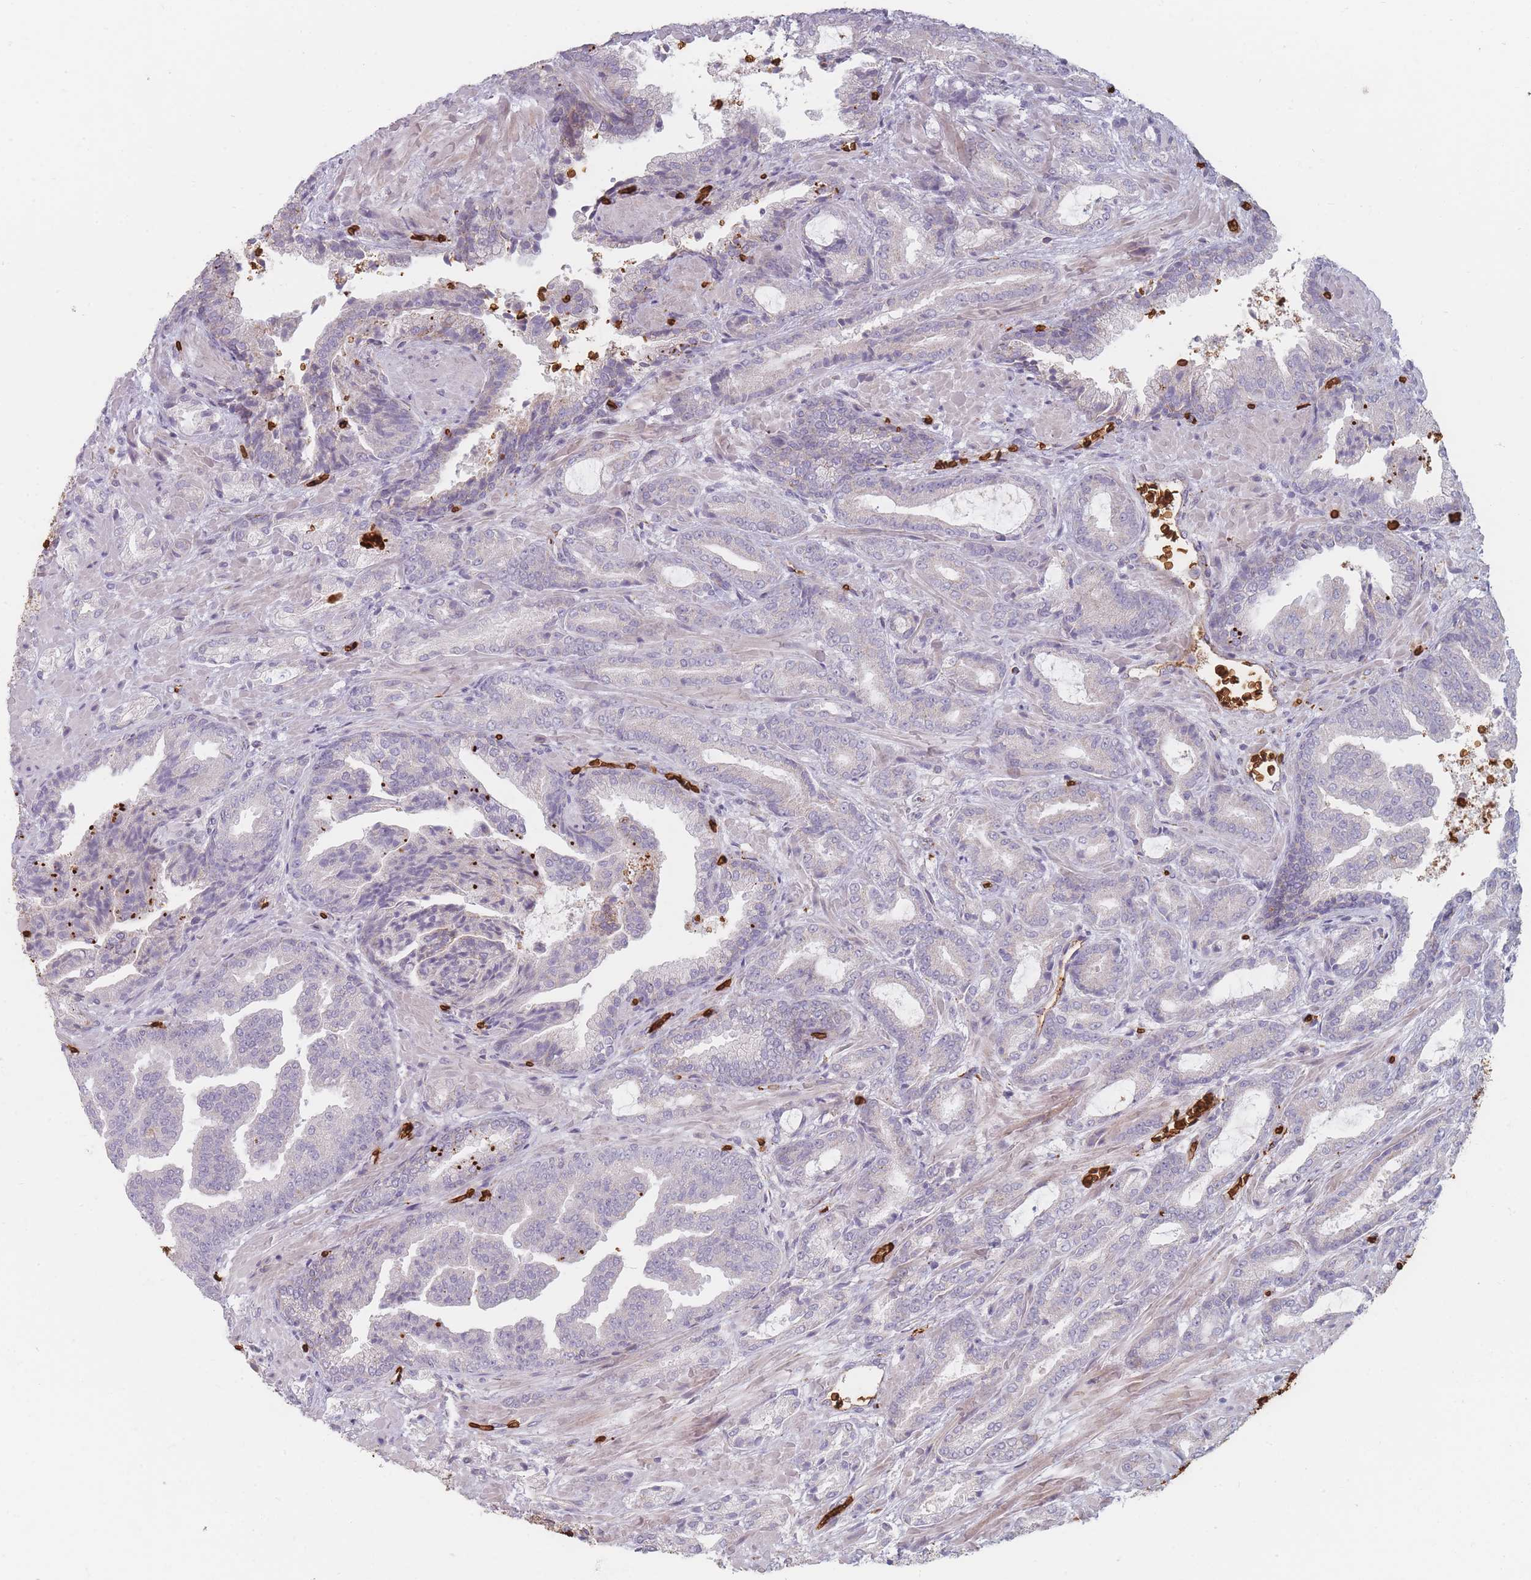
{"staining": {"intensity": "negative", "quantity": "none", "location": "none"}, "tissue": "prostate cancer", "cell_type": "Tumor cells", "image_type": "cancer", "snomed": [{"axis": "morphology", "description": "Adenocarcinoma, High grade"}, {"axis": "topography", "description": "Prostate"}], "caption": "This histopathology image is of prostate cancer (adenocarcinoma (high-grade)) stained with immunohistochemistry (IHC) to label a protein in brown with the nuclei are counter-stained blue. There is no positivity in tumor cells. (Stains: DAB (3,3'-diaminobenzidine) immunohistochemistry with hematoxylin counter stain, Microscopy: brightfield microscopy at high magnification).", "gene": "SLC2A6", "patient": {"sex": "male", "age": 68}}